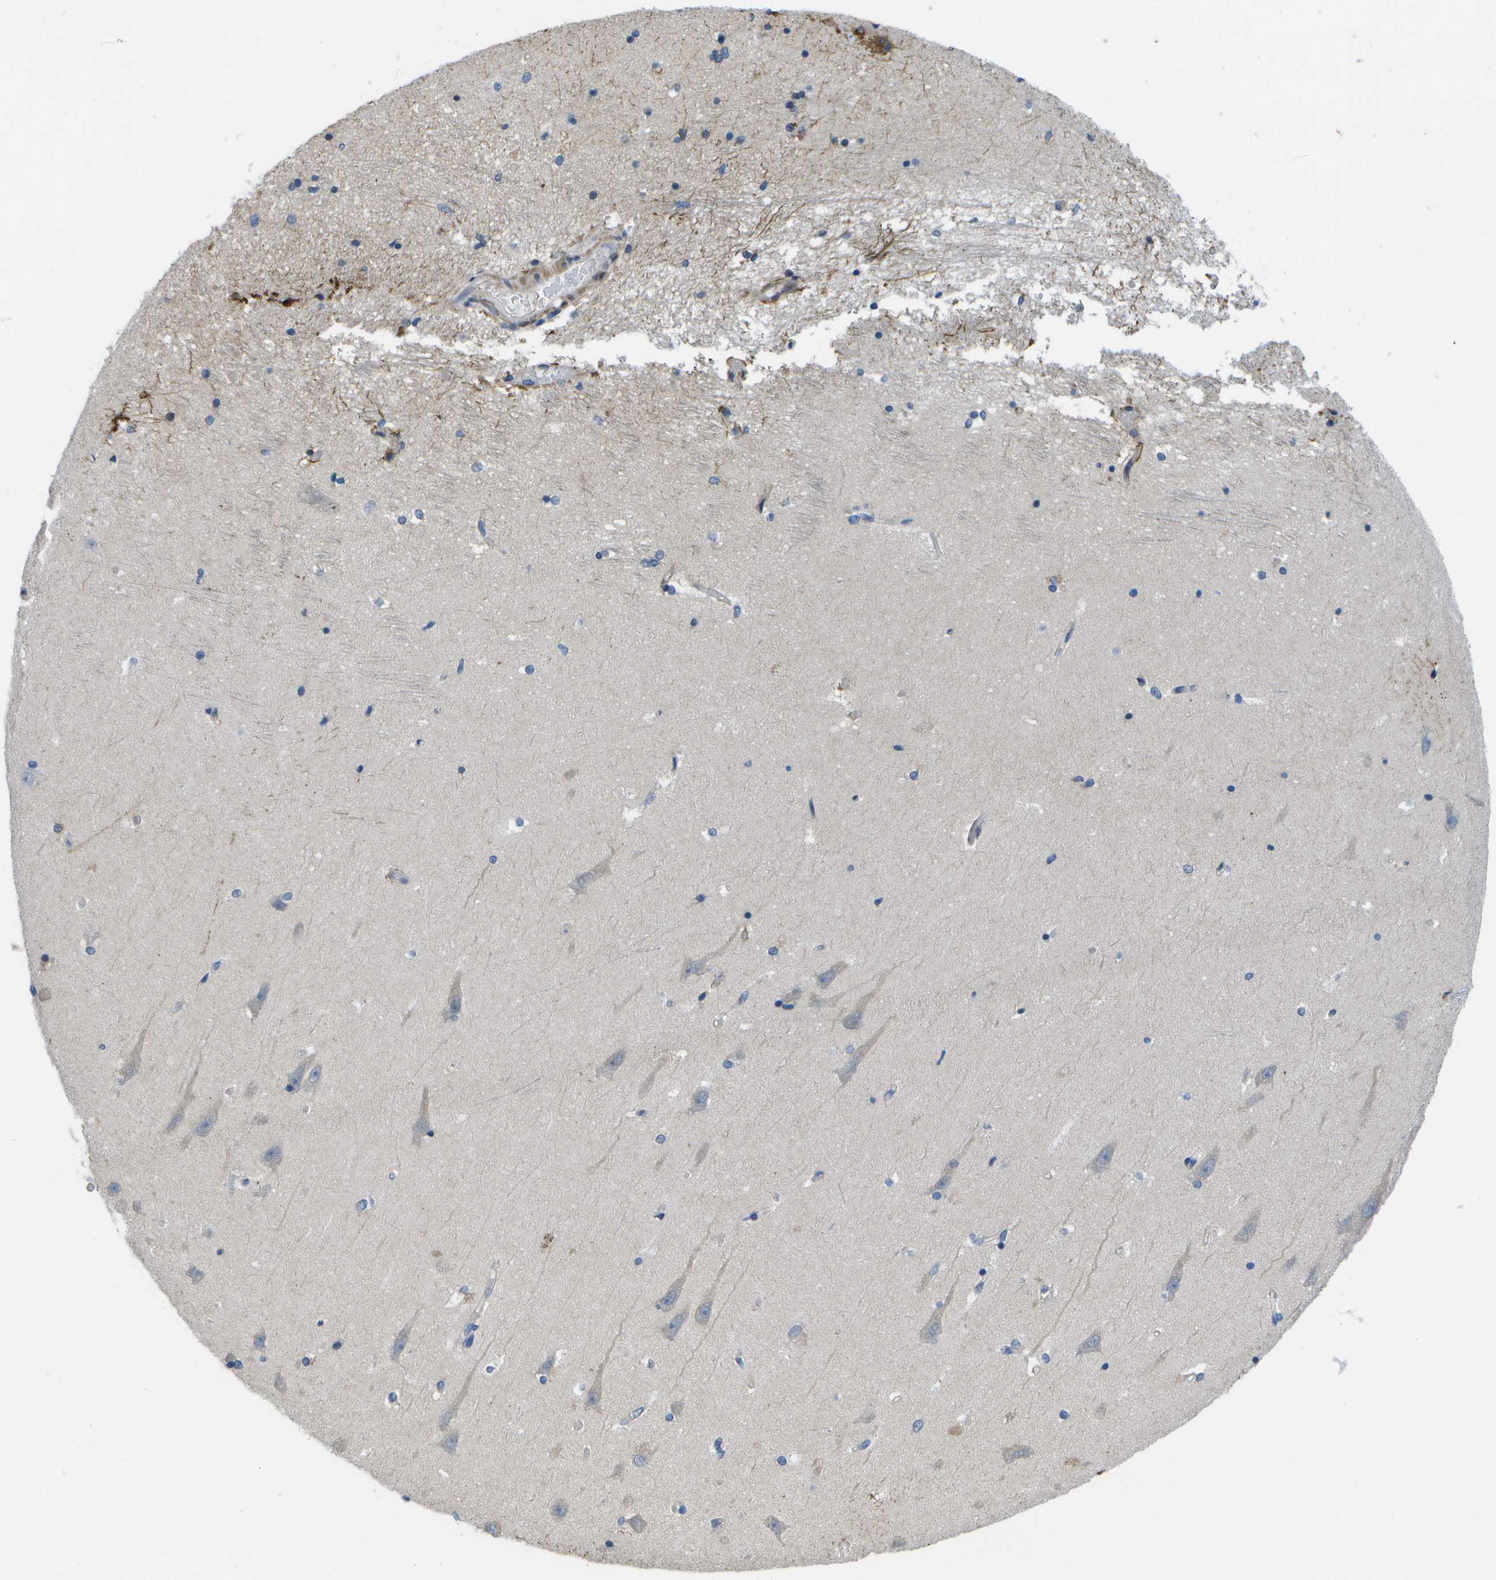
{"staining": {"intensity": "moderate", "quantity": "<25%", "location": "cytoplasmic/membranous"}, "tissue": "hippocampus", "cell_type": "Glial cells", "image_type": "normal", "snomed": [{"axis": "morphology", "description": "Normal tissue, NOS"}, {"axis": "topography", "description": "Hippocampus"}], "caption": "There is low levels of moderate cytoplasmic/membranous positivity in glial cells of benign hippocampus, as demonstrated by immunohistochemical staining (brown color).", "gene": "P3H1", "patient": {"sex": "male", "age": 45}}